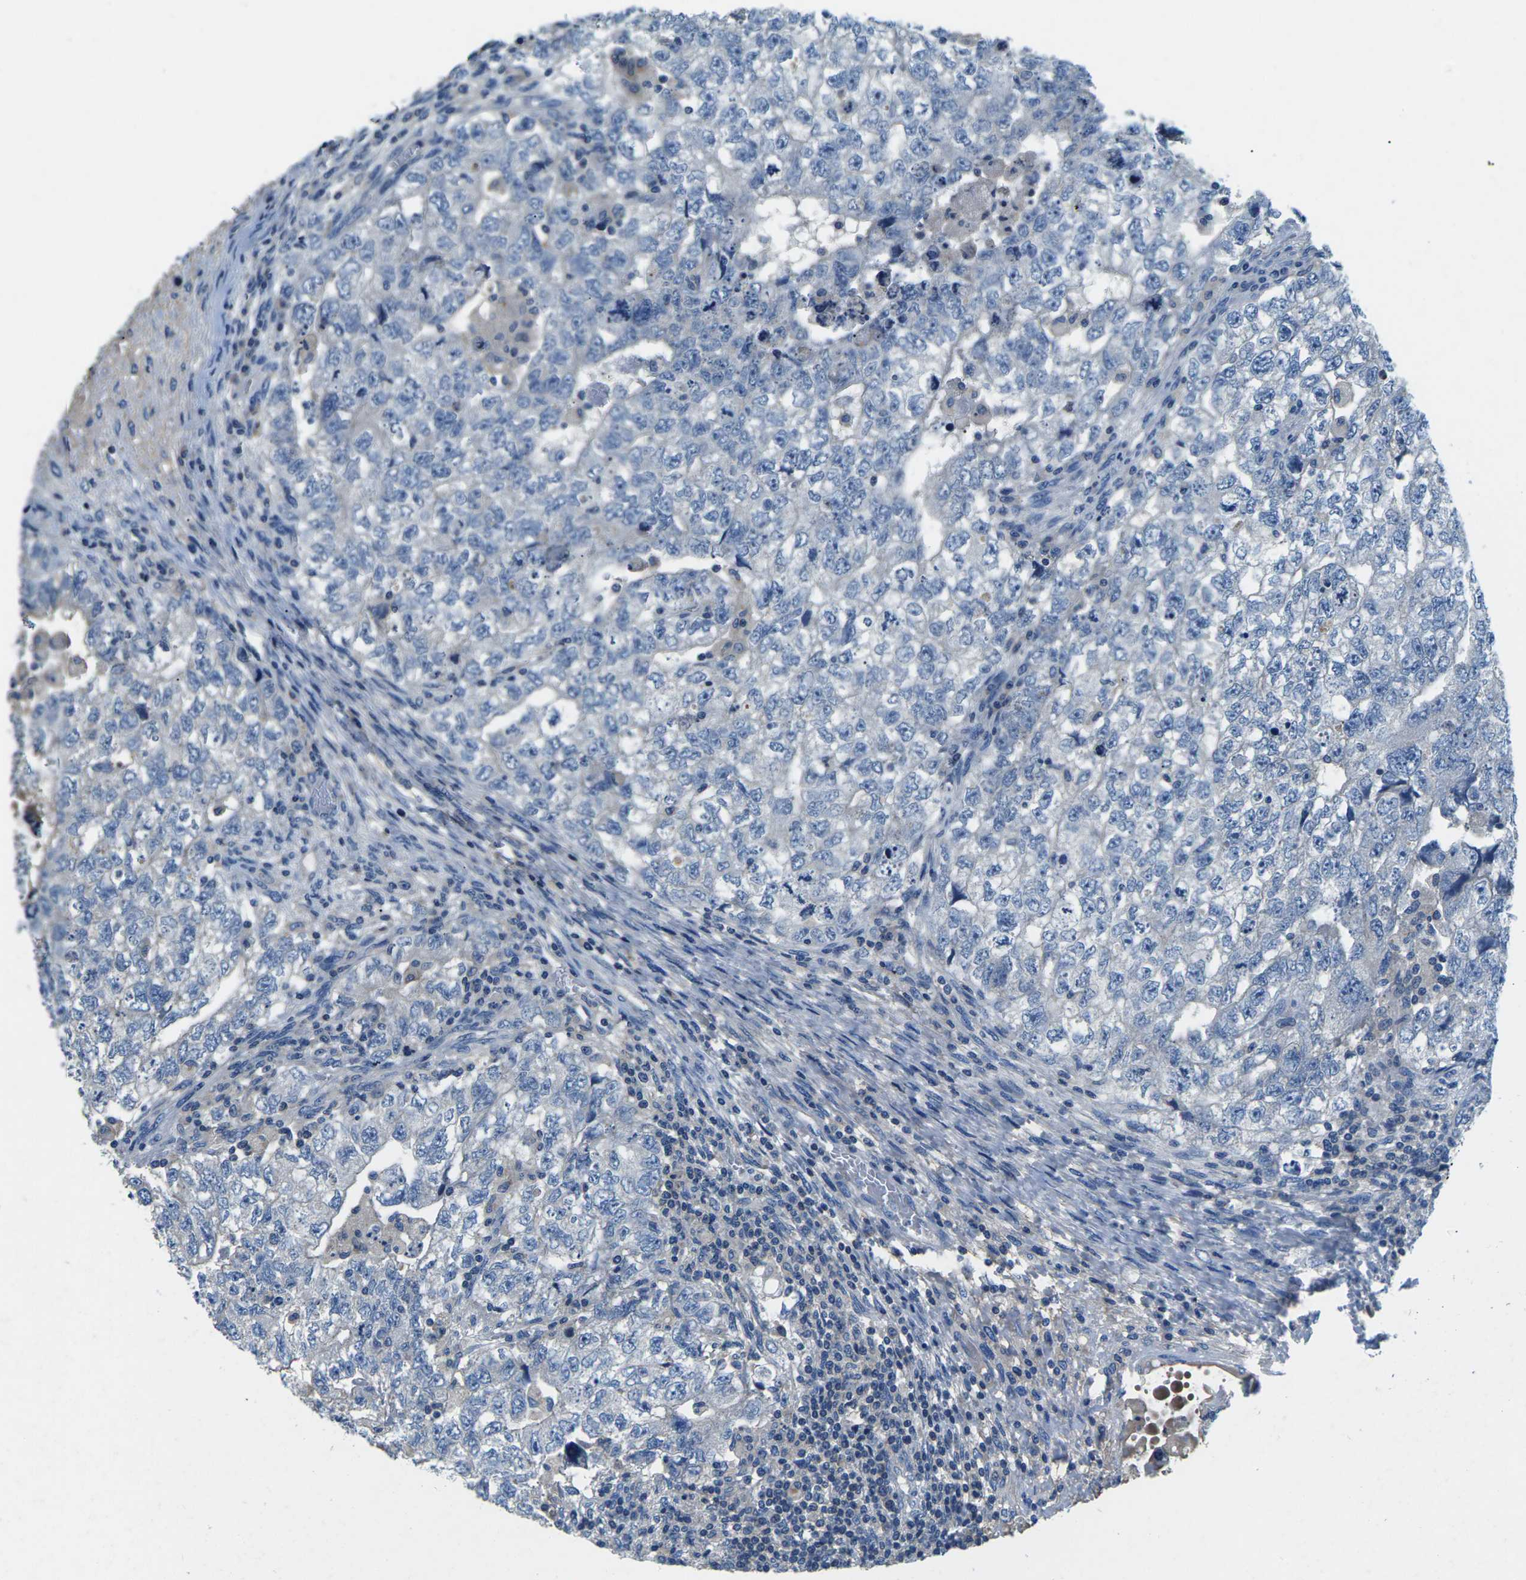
{"staining": {"intensity": "negative", "quantity": "none", "location": "none"}, "tissue": "testis cancer", "cell_type": "Tumor cells", "image_type": "cancer", "snomed": [{"axis": "morphology", "description": "Carcinoma, Embryonal, NOS"}, {"axis": "topography", "description": "Testis"}], "caption": "Tumor cells are negative for brown protein staining in testis embryonal carcinoma. (Brightfield microscopy of DAB (3,3'-diaminobenzidine) immunohistochemistry at high magnification).", "gene": "PDCD6IP", "patient": {"sex": "male", "age": 36}}